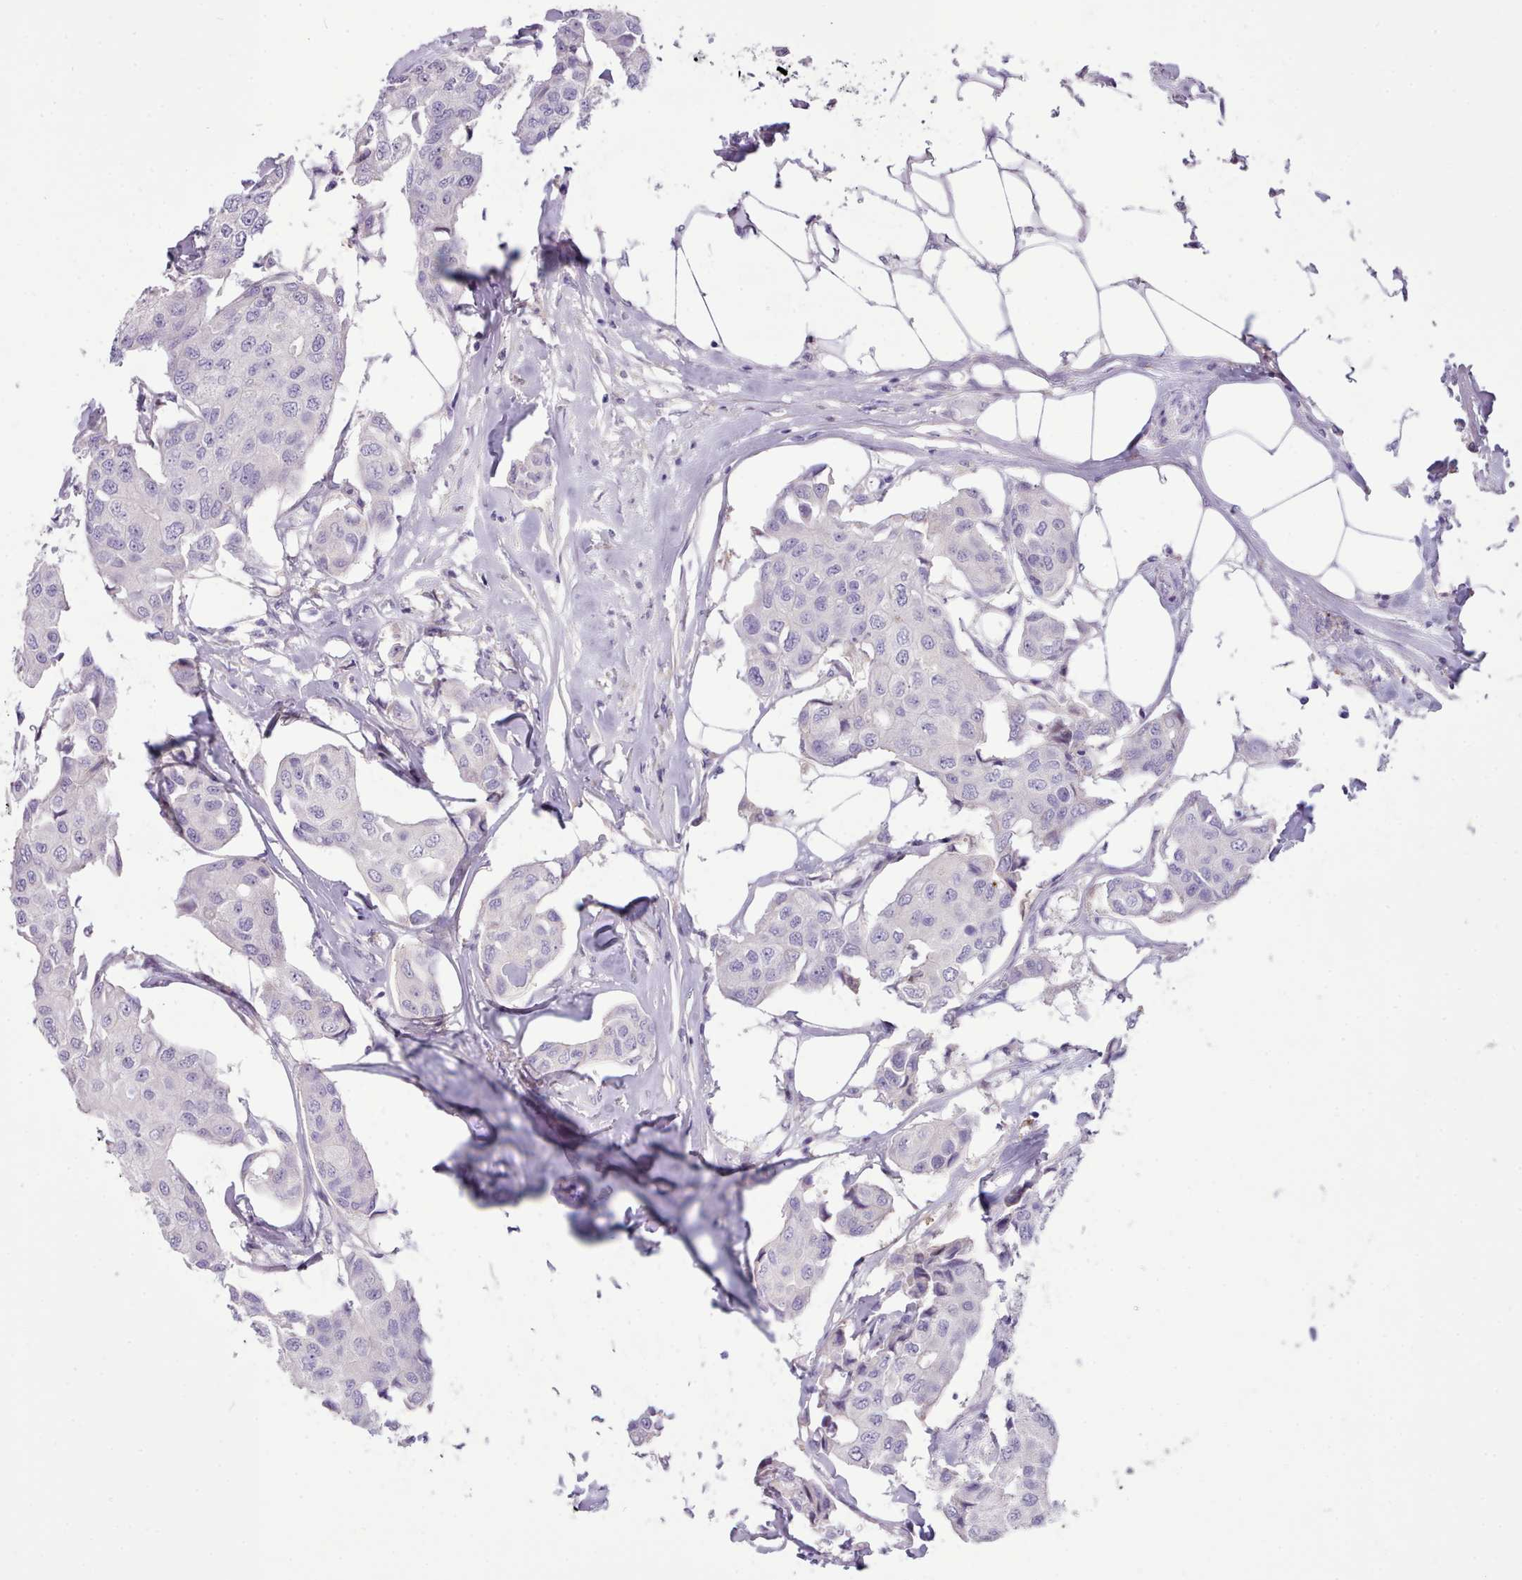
{"staining": {"intensity": "negative", "quantity": "none", "location": "none"}, "tissue": "breast cancer", "cell_type": "Tumor cells", "image_type": "cancer", "snomed": [{"axis": "morphology", "description": "Duct carcinoma"}, {"axis": "topography", "description": "Breast"}, {"axis": "topography", "description": "Lymph node"}], "caption": "An IHC photomicrograph of breast cancer is shown. There is no staining in tumor cells of breast cancer.", "gene": "CYP2A13", "patient": {"sex": "female", "age": 80}}